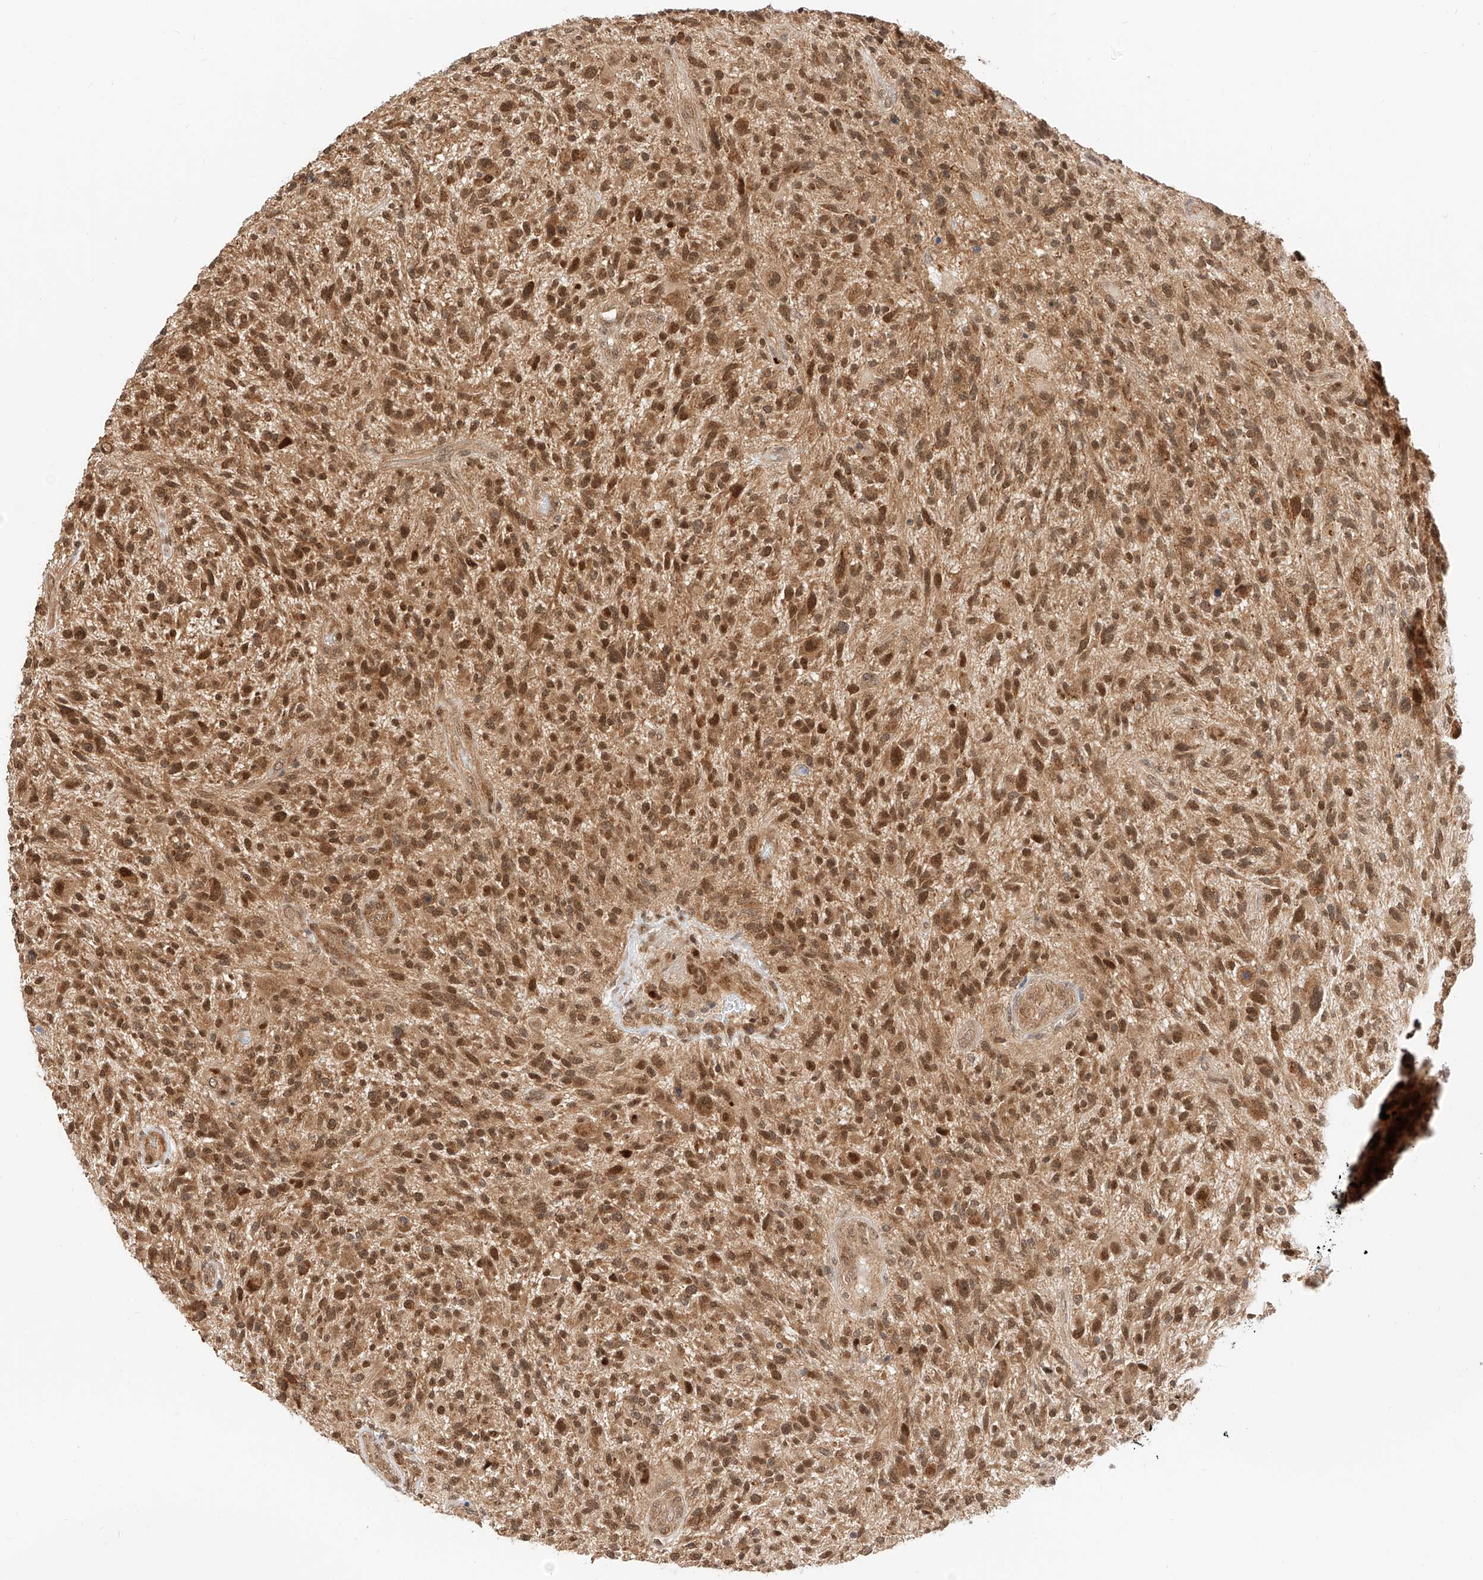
{"staining": {"intensity": "moderate", "quantity": ">75%", "location": "cytoplasmic/membranous,nuclear"}, "tissue": "glioma", "cell_type": "Tumor cells", "image_type": "cancer", "snomed": [{"axis": "morphology", "description": "Glioma, malignant, High grade"}, {"axis": "topography", "description": "Brain"}], "caption": "Tumor cells exhibit medium levels of moderate cytoplasmic/membranous and nuclear expression in approximately >75% of cells in human malignant glioma (high-grade).", "gene": "EIF4H", "patient": {"sex": "male", "age": 47}}